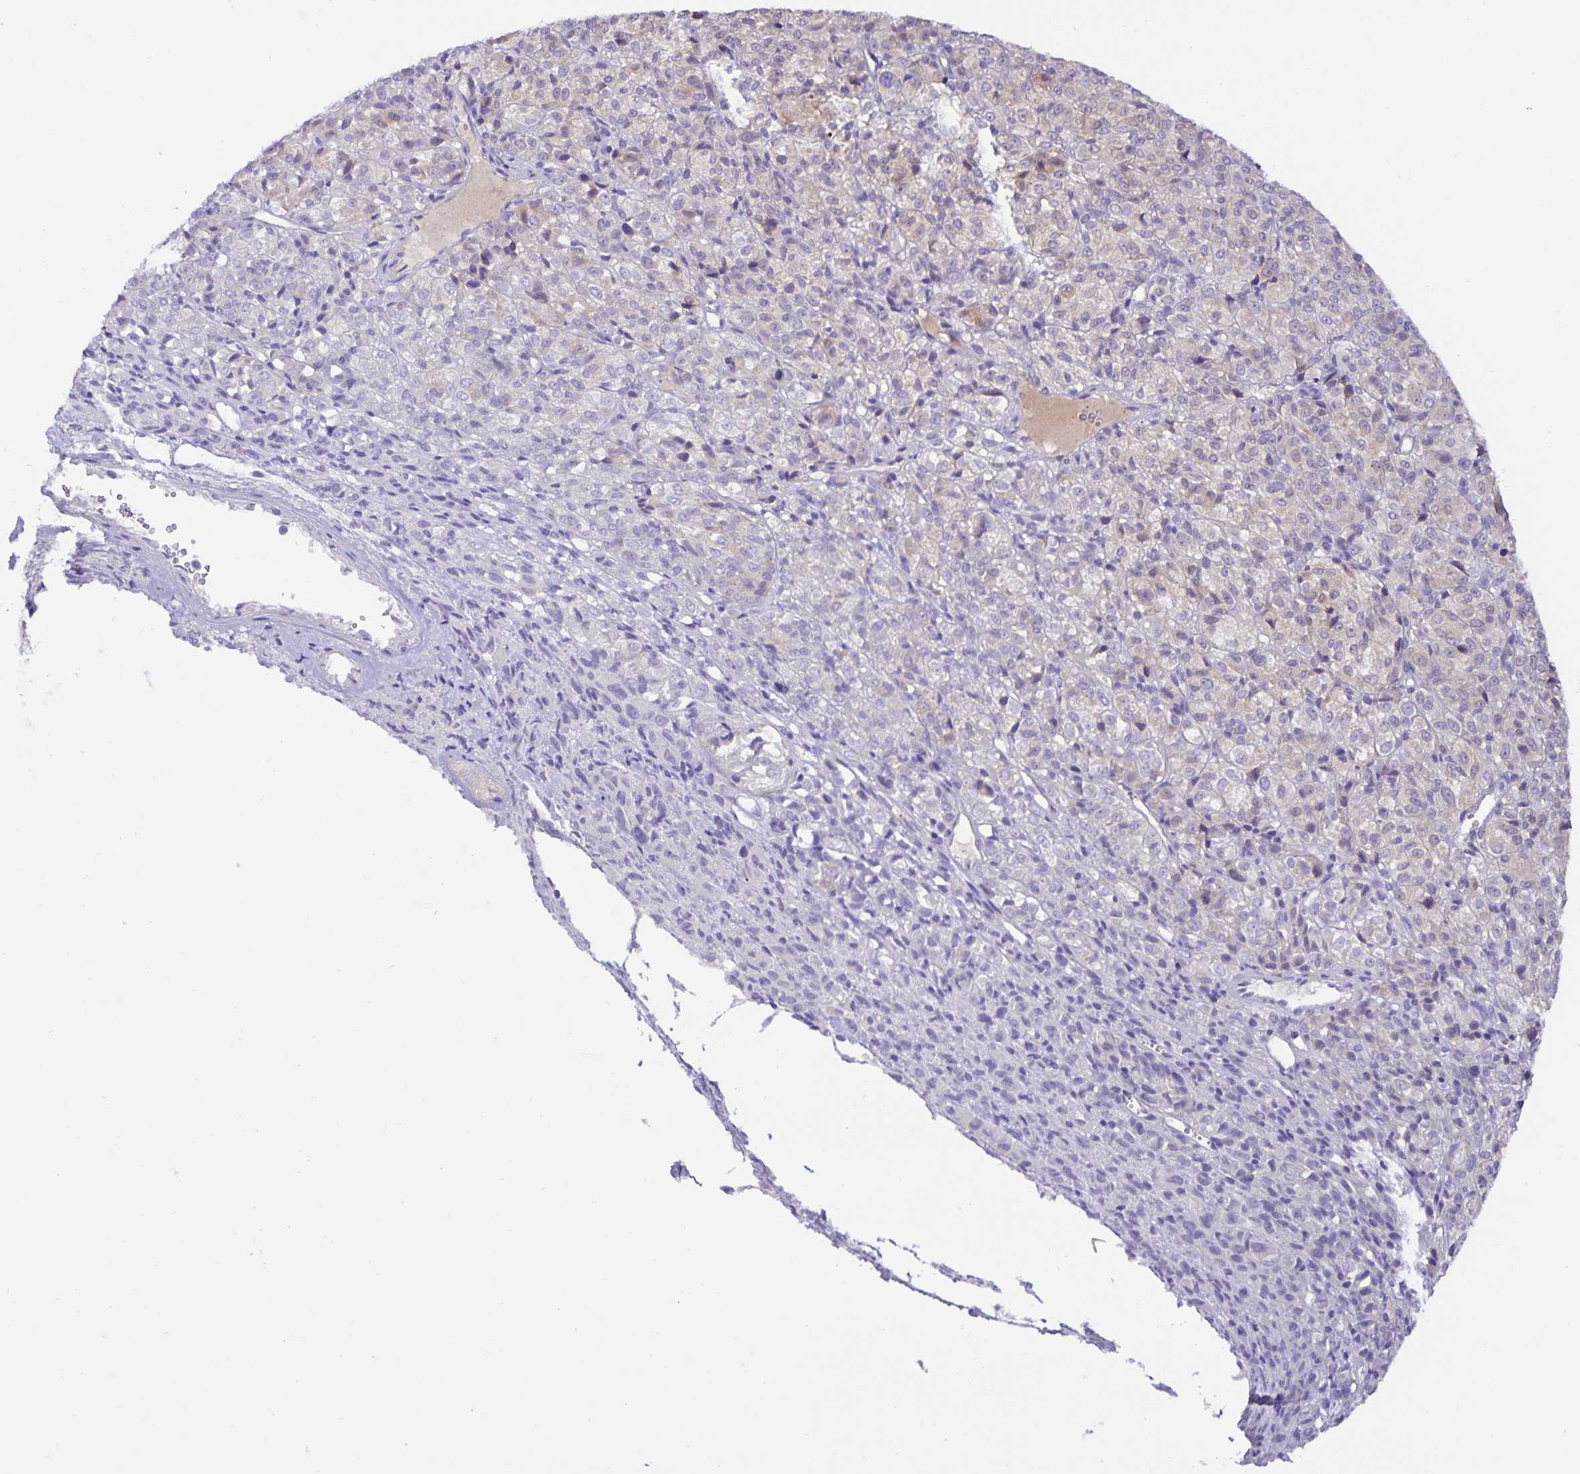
{"staining": {"intensity": "weak", "quantity": "<25%", "location": "cytoplasmic/membranous"}, "tissue": "melanoma", "cell_type": "Tumor cells", "image_type": "cancer", "snomed": [{"axis": "morphology", "description": "Malignant melanoma, Metastatic site"}, {"axis": "topography", "description": "Brain"}], "caption": "Malignant melanoma (metastatic site) was stained to show a protein in brown. There is no significant staining in tumor cells. Nuclei are stained in blue.", "gene": "MON2", "patient": {"sex": "female", "age": 56}}